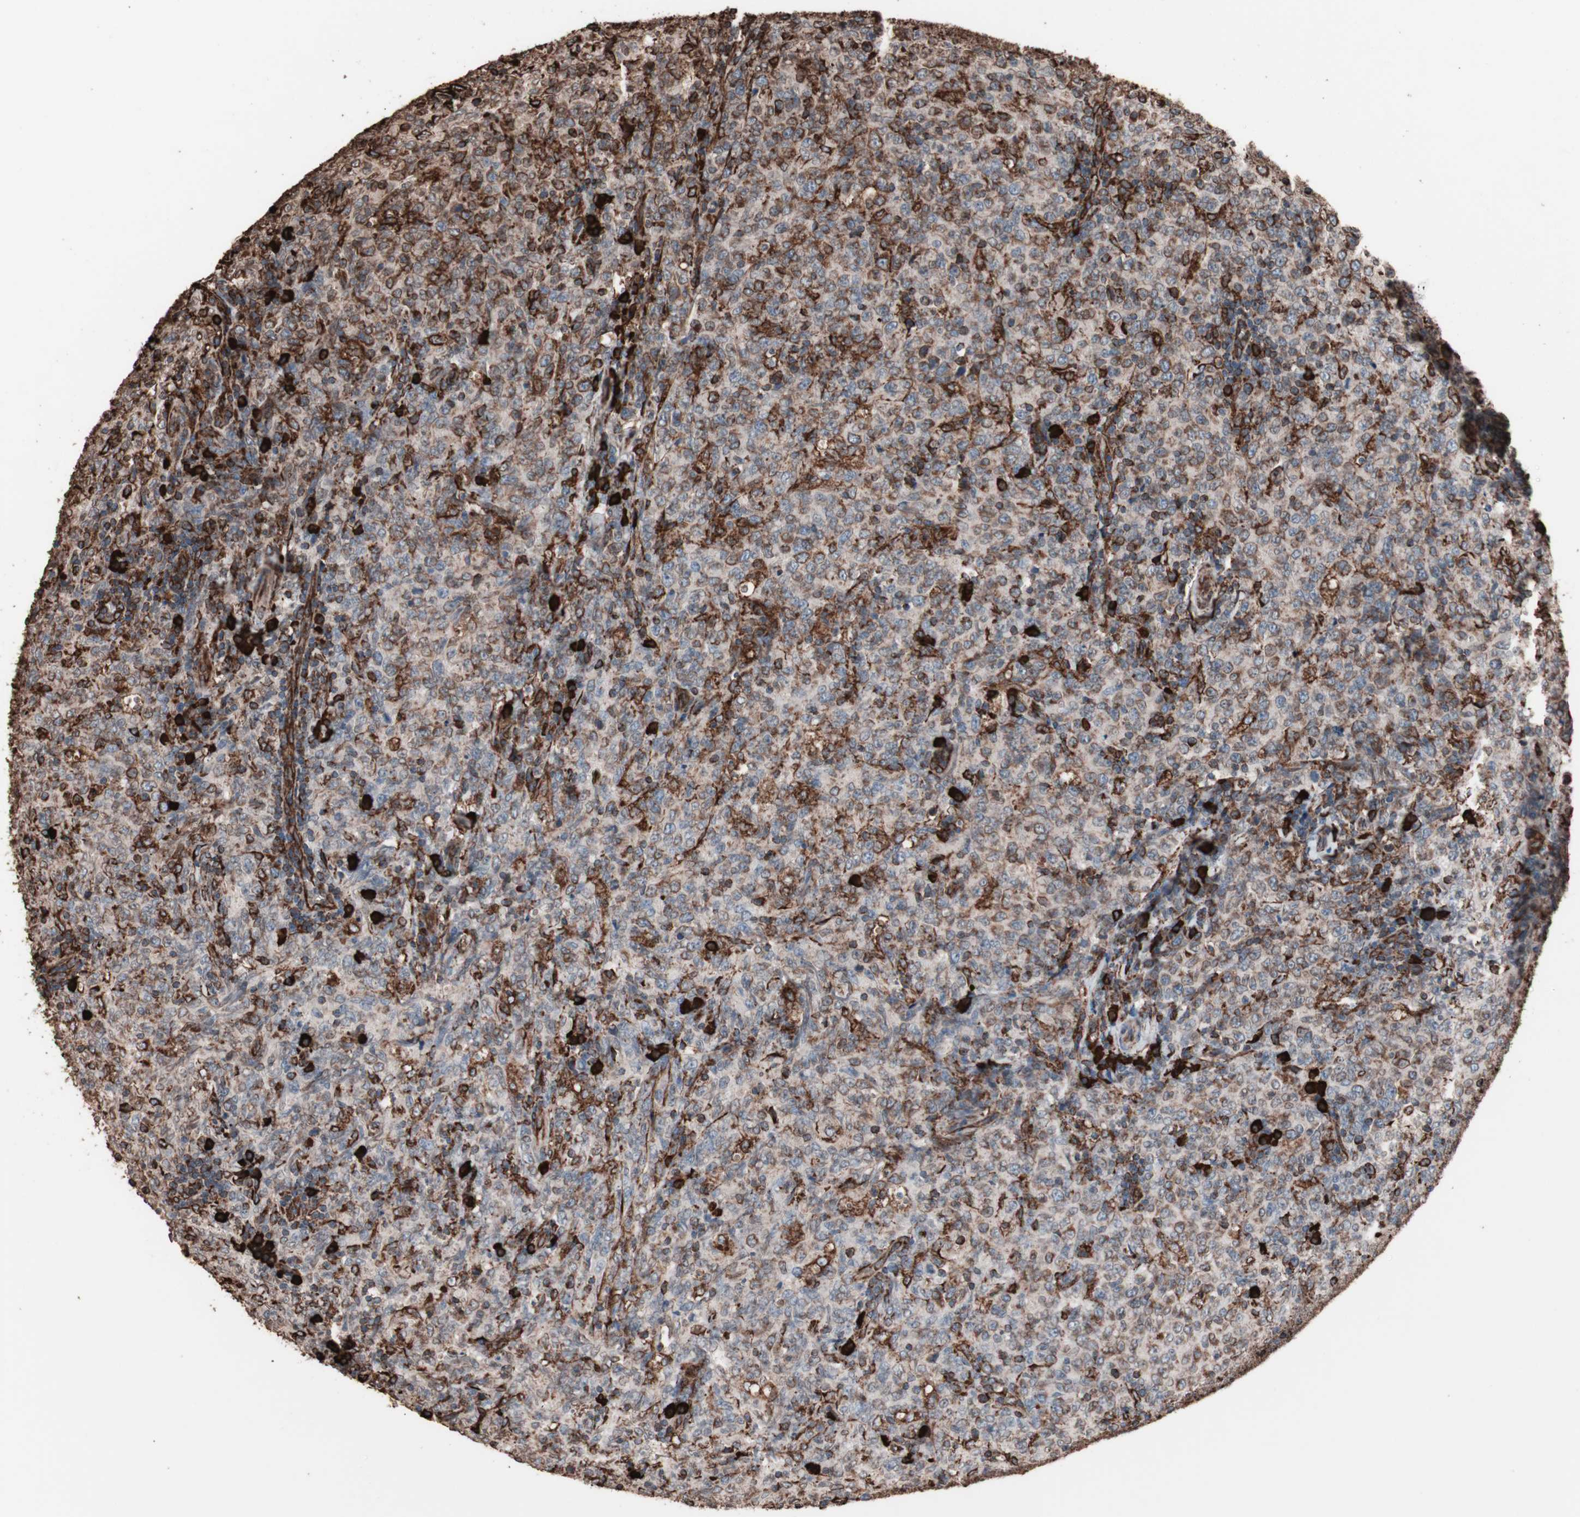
{"staining": {"intensity": "strong", "quantity": "25%-75%", "location": "cytoplasmic/membranous"}, "tissue": "lymphoma", "cell_type": "Tumor cells", "image_type": "cancer", "snomed": [{"axis": "morphology", "description": "Malignant lymphoma, non-Hodgkin's type, High grade"}, {"axis": "topography", "description": "Tonsil"}], "caption": "DAB (3,3'-diaminobenzidine) immunohistochemical staining of human lymphoma displays strong cytoplasmic/membranous protein positivity in approximately 25%-75% of tumor cells.", "gene": "HSP90B1", "patient": {"sex": "female", "age": 36}}